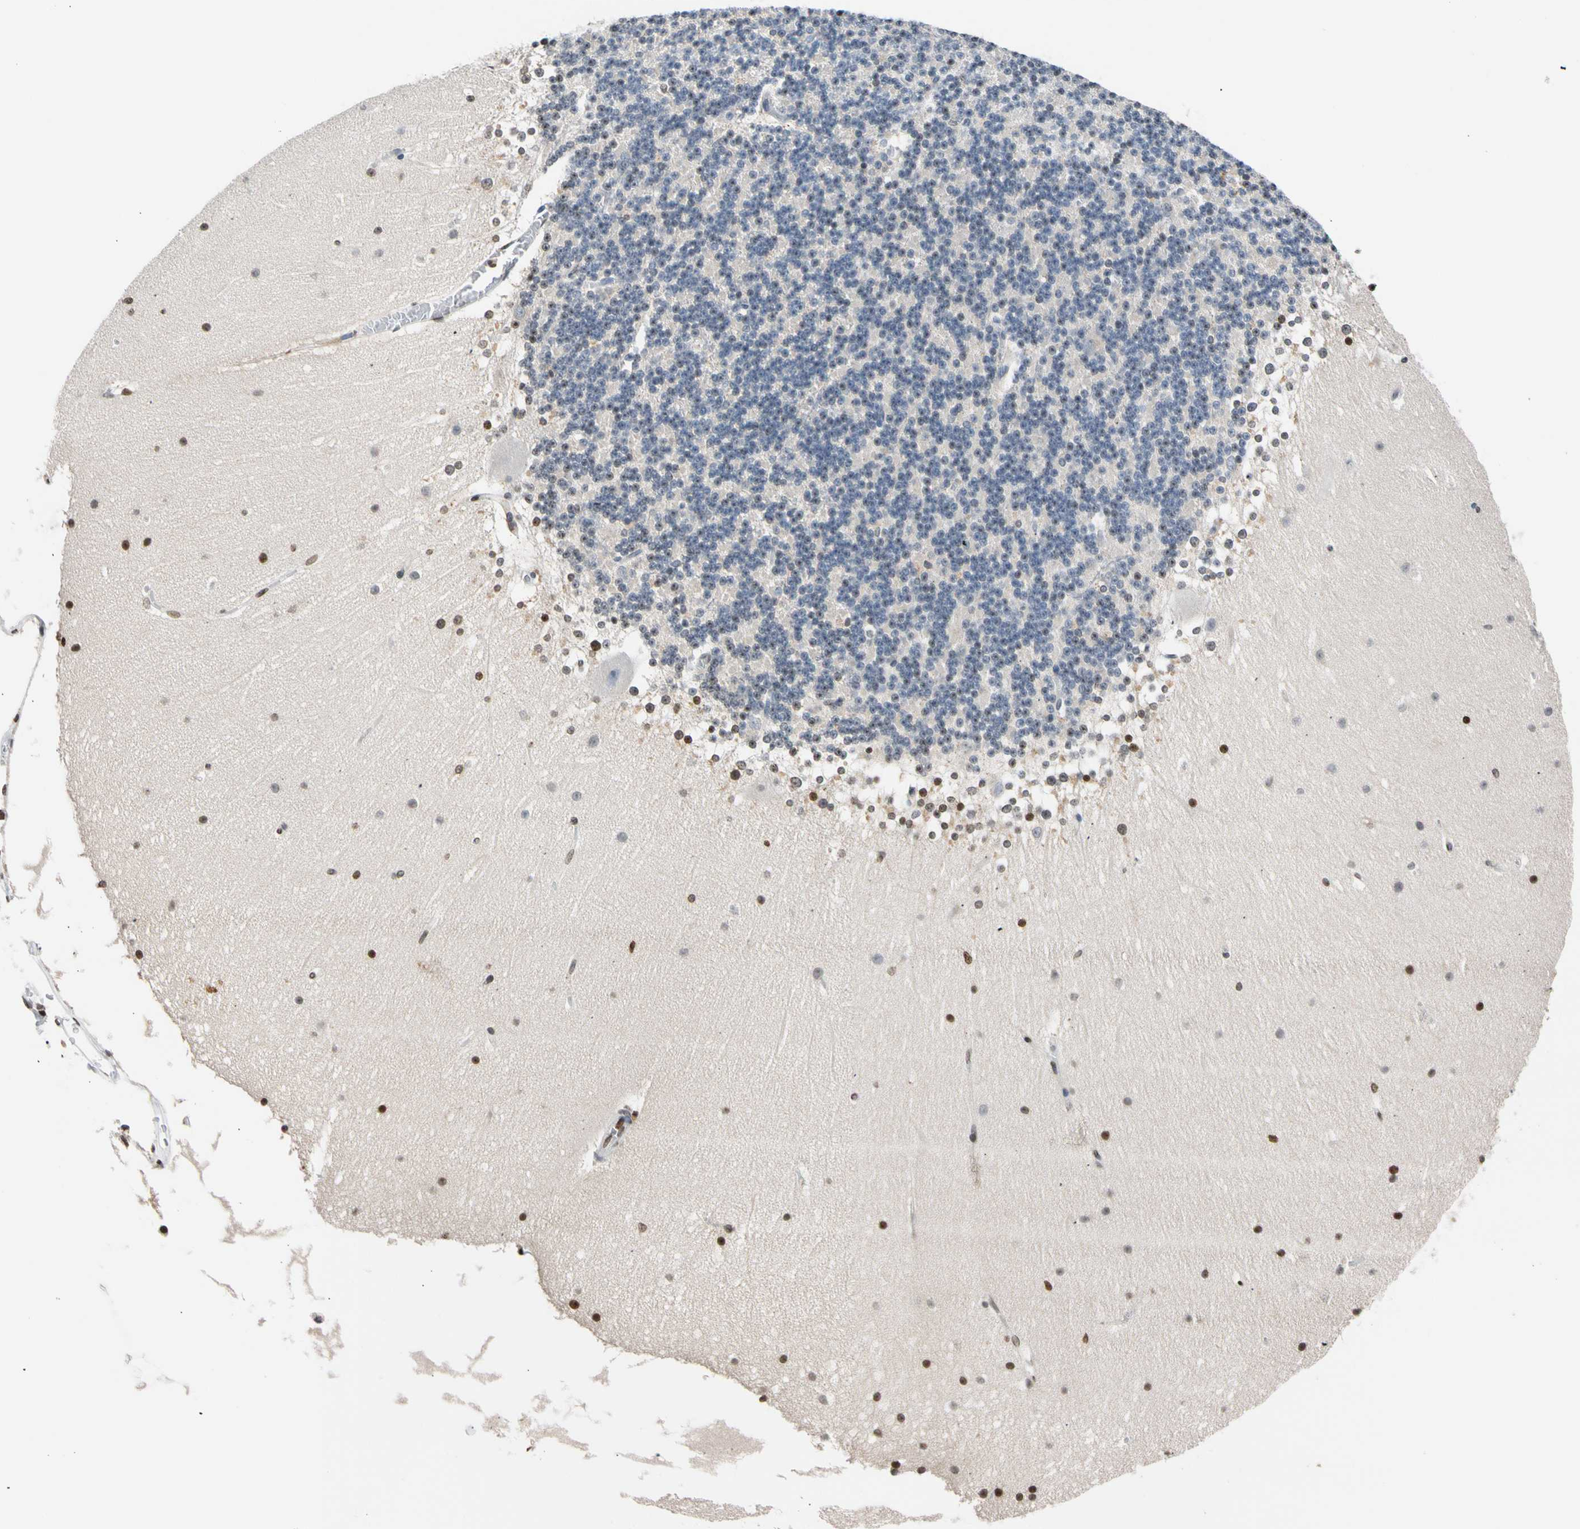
{"staining": {"intensity": "negative", "quantity": "none", "location": "none"}, "tissue": "cerebellum", "cell_type": "Cells in granular layer", "image_type": "normal", "snomed": [{"axis": "morphology", "description": "Normal tissue, NOS"}, {"axis": "topography", "description": "Cerebellum"}], "caption": "Photomicrograph shows no protein positivity in cells in granular layer of benign cerebellum. The staining was performed using DAB (3,3'-diaminobenzidine) to visualize the protein expression in brown, while the nuclei were stained in blue with hematoxylin (Magnification: 20x).", "gene": "GPX4", "patient": {"sex": "female", "age": 19}}